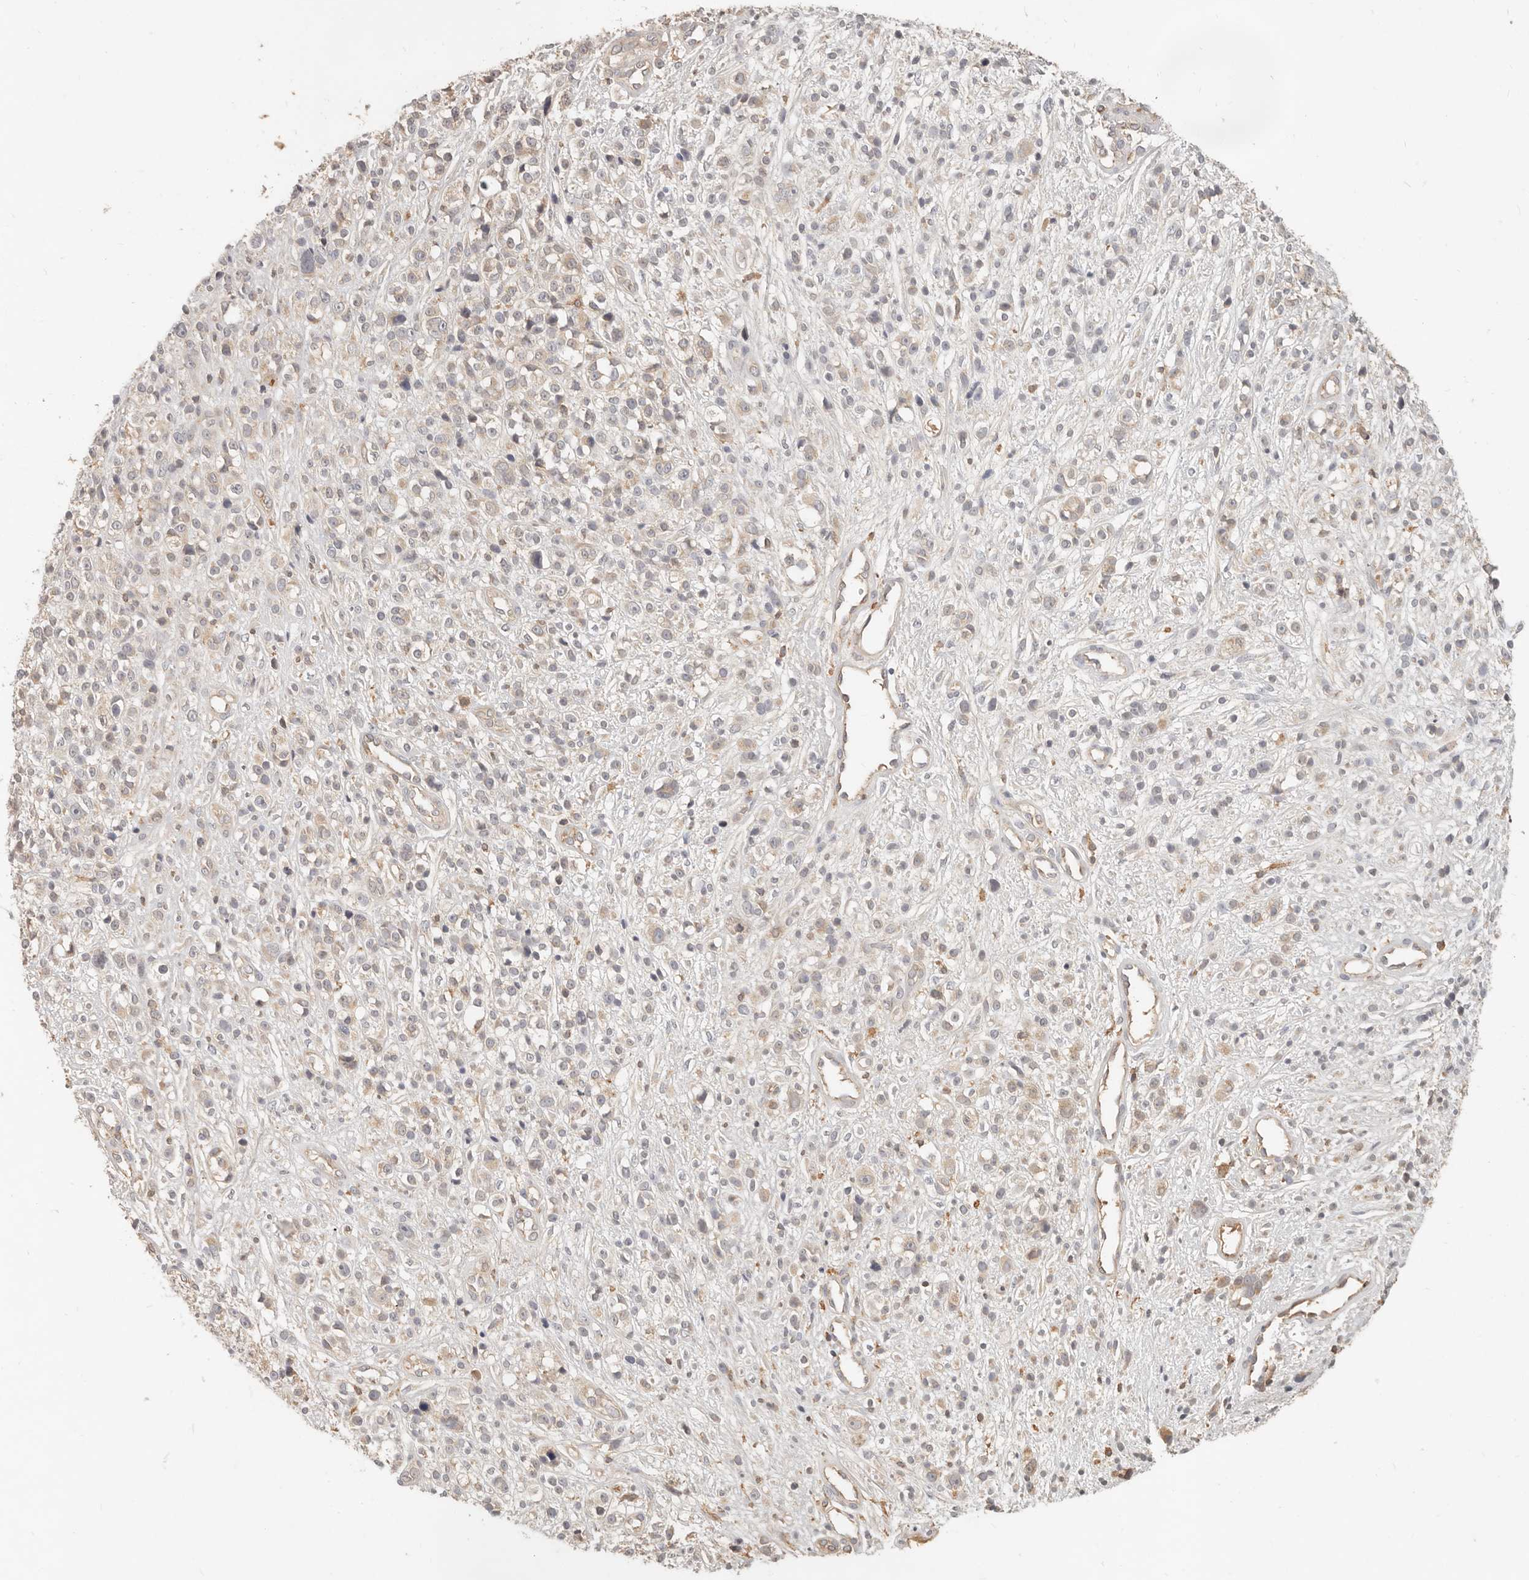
{"staining": {"intensity": "negative", "quantity": "none", "location": "none"}, "tissue": "melanoma", "cell_type": "Tumor cells", "image_type": "cancer", "snomed": [{"axis": "morphology", "description": "Malignant melanoma, NOS"}, {"axis": "topography", "description": "Skin"}], "caption": "DAB (3,3'-diaminobenzidine) immunohistochemical staining of melanoma shows no significant staining in tumor cells.", "gene": "NECAP2", "patient": {"sex": "female", "age": 55}}